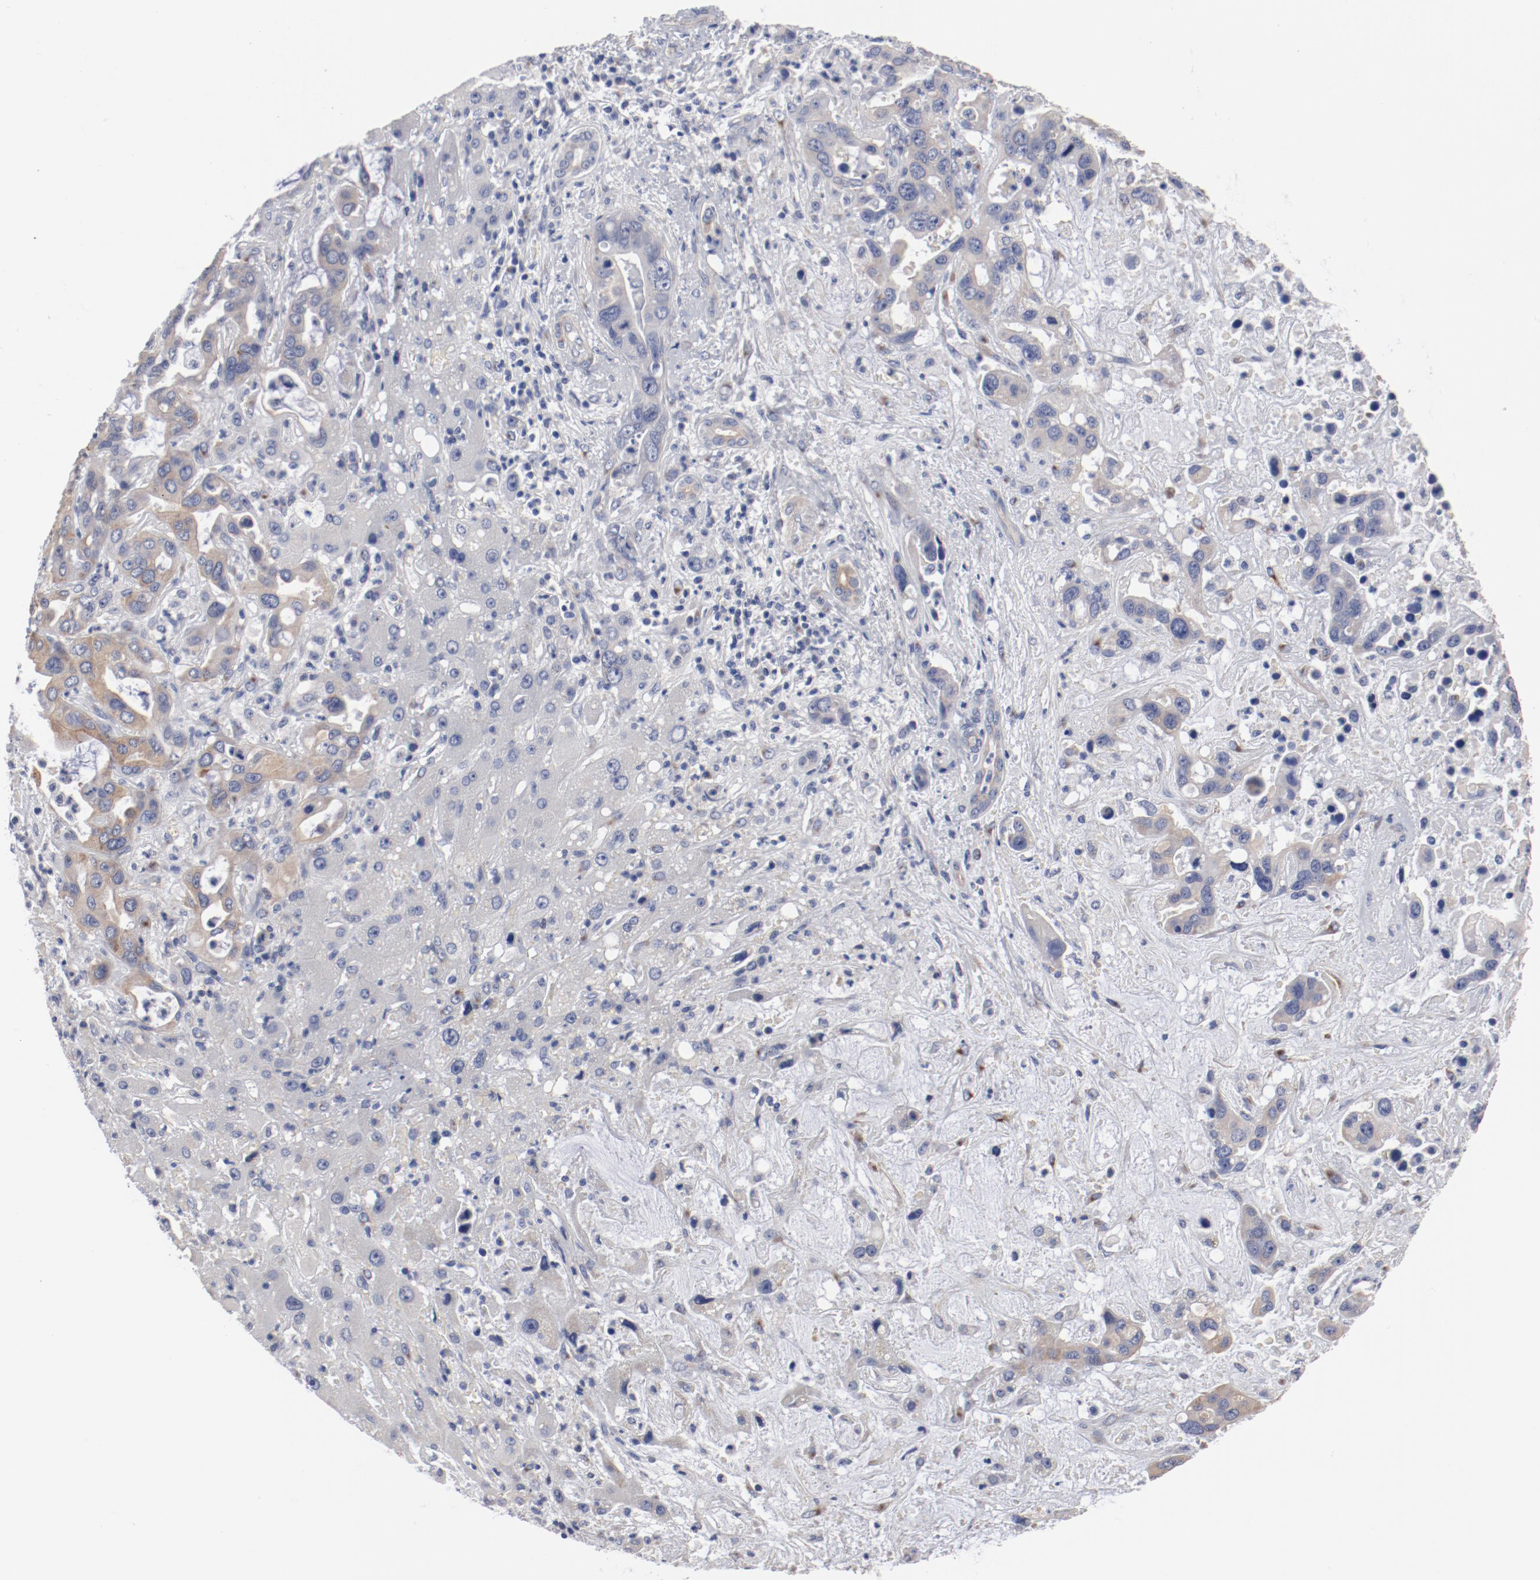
{"staining": {"intensity": "weak", "quantity": "25%-75%", "location": "cytoplasmic/membranous"}, "tissue": "liver cancer", "cell_type": "Tumor cells", "image_type": "cancer", "snomed": [{"axis": "morphology", "description": "Cholangiocarcinoma"}, {"axis": "topography", "description": "Liver"}], "caption": "Immunohistochemistry of cholangiocarcinoma (liver) shows low levels of weak cytoplasmic/membranous staining in about 25%-75% of tumor cells.", "gene": "GPR143", "patient": {"sex": "female", "age": 65}}